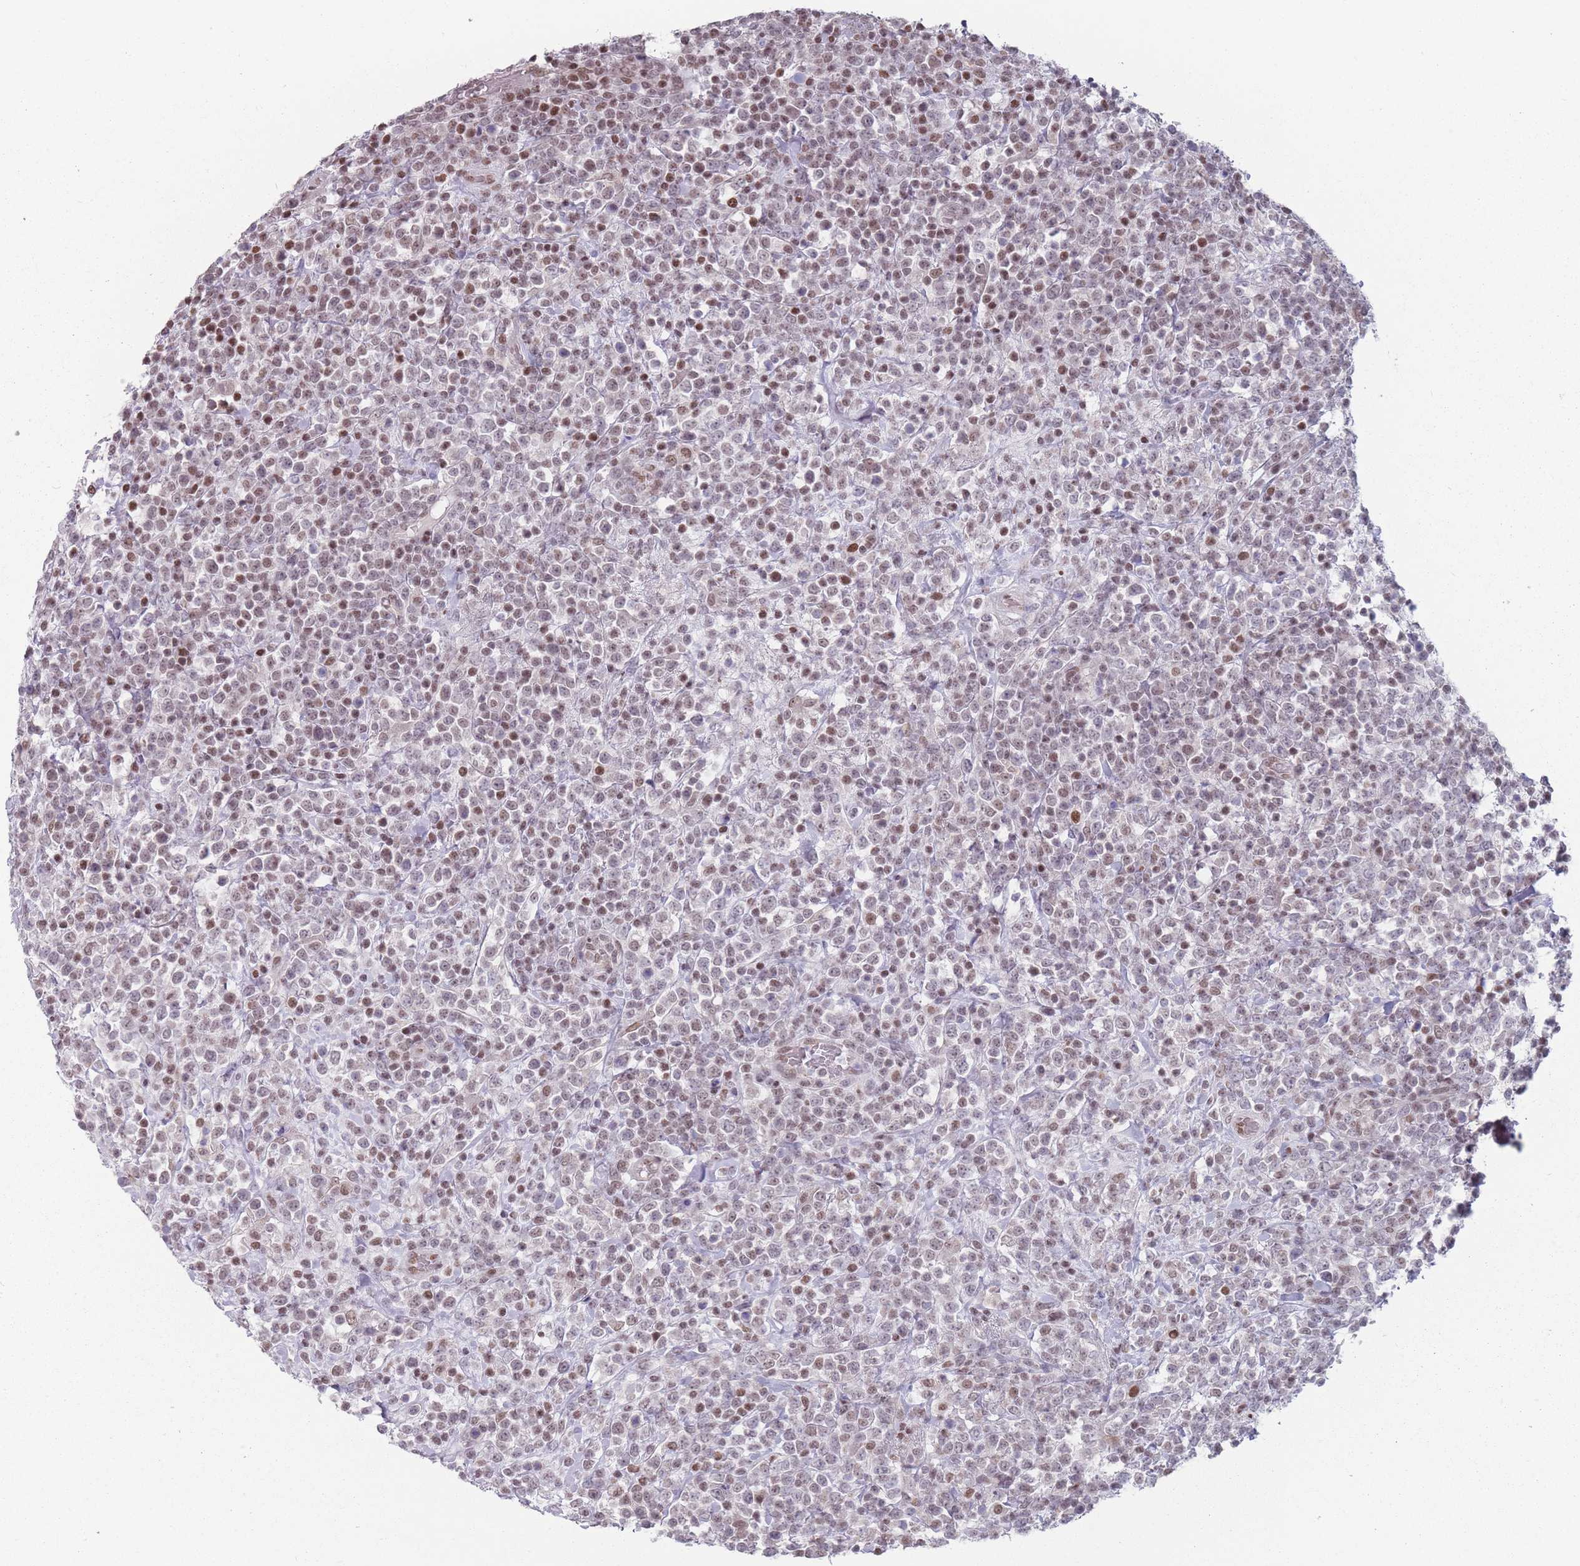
{"staining": {"intensity": "moderate", "quantity": "25%-75%", "location": "nuclear"}, "tissue": "lymphoma", "cell_type": "Tumor cells", "image_type": "cancer", "snomed": [{"axis": "morphology", "description": "Malignant lymphoma, non-Hodgkin's type, High grade"}, {"axis": "topography", "description": "Colon"}], "caption": "Immunohistochemical staining of human lymphoma shows medium levels of moderate nuclear positivity in approximately 25%-75% of tumor cells.", "gene": "SH3BGRL2", "patient": {"sex": "female", "age": 53}}